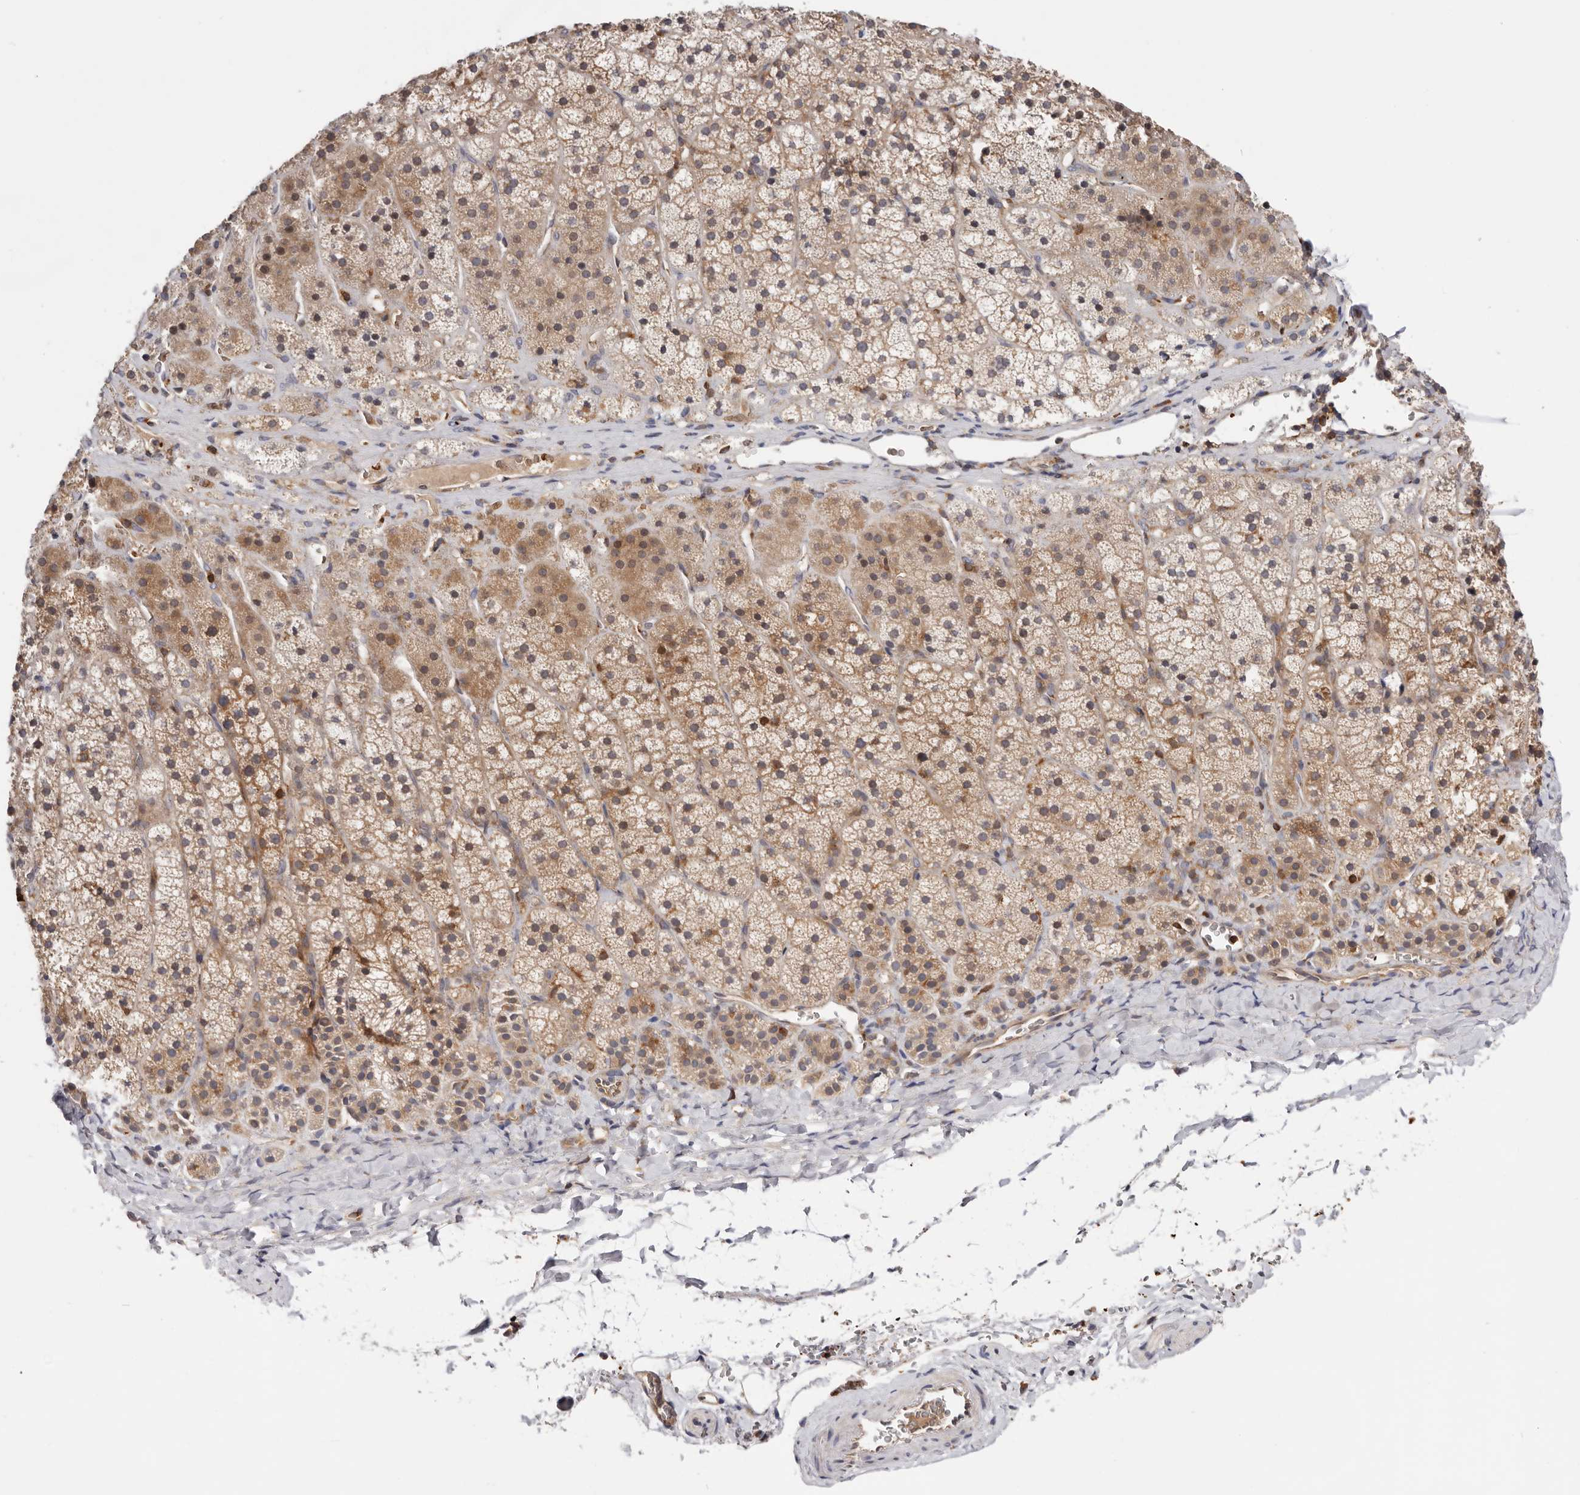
{"staining": {"intensity": "weak", "quantity": "25%-75%", "location": "cytoplasmic/membranous"}, "tissue": "adrenal gland", "cell_type": "Glandular cells", "image_type": "normal", "snomed": [{"axis": "morphology", "description": "Normal tissue, NOS"}, {"axis": "topography", "description": "Adrenal gland"}], "caption": "Adrenal gland was stained to show a protein in brown. There is low levels of weak cytoplasmic/membranous staining in approximately 25%-75% of glandular cells.", "gene": "RNF213", "patient": {"sex": "female", "age": 44}}